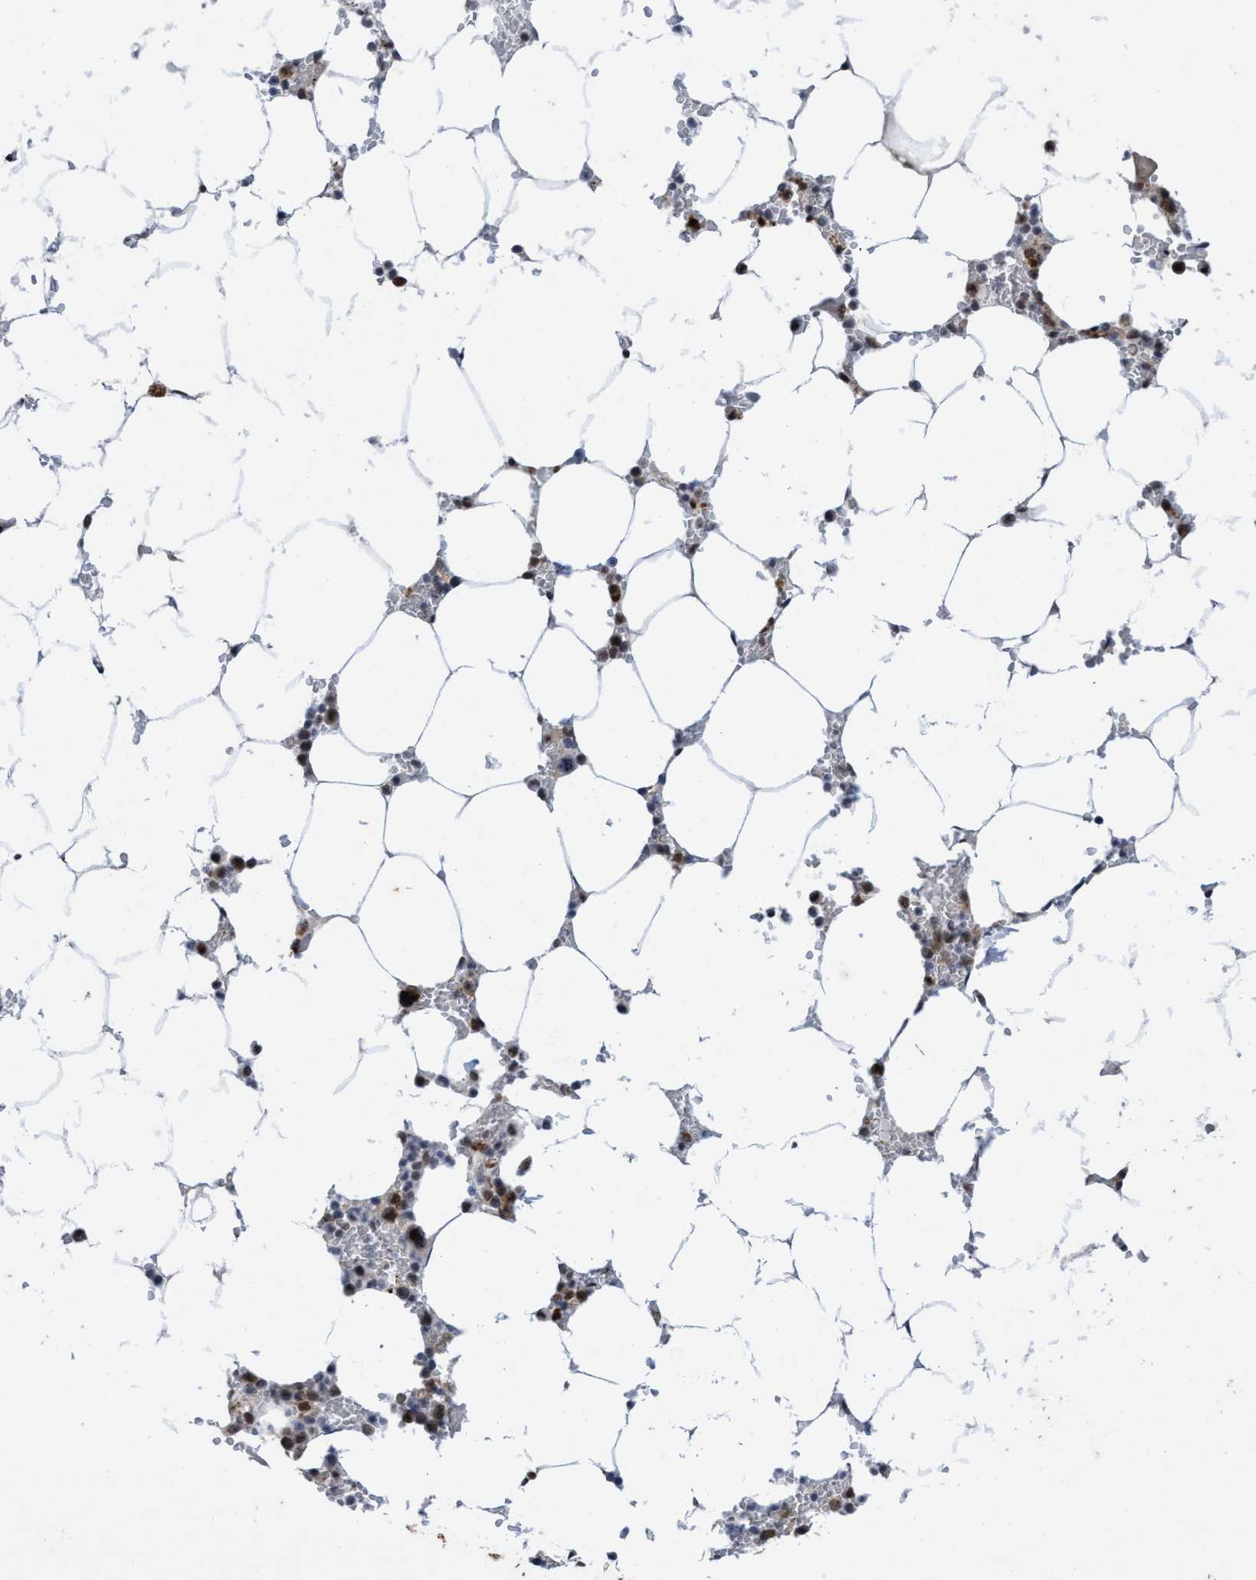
{"staining": {"intensity": "strong", "quantity": ">75%", "location": "nuclear"}, "tissue": "bone marrow", "cell_type": "Hematopoietic cells", "image_type": "normal", "snomed": [{"axis": "morphology", "description": "Normal tissue, NOS"}, {"axis": "topography", "description": "Bone marrow"}], "caption": "A brown stain highlights strong nuclear expression of a protein in hematopoietic cells of normal bone marrow.", "gene": "GLT6D1", "patient": {"sex": "male", "age": 70}}